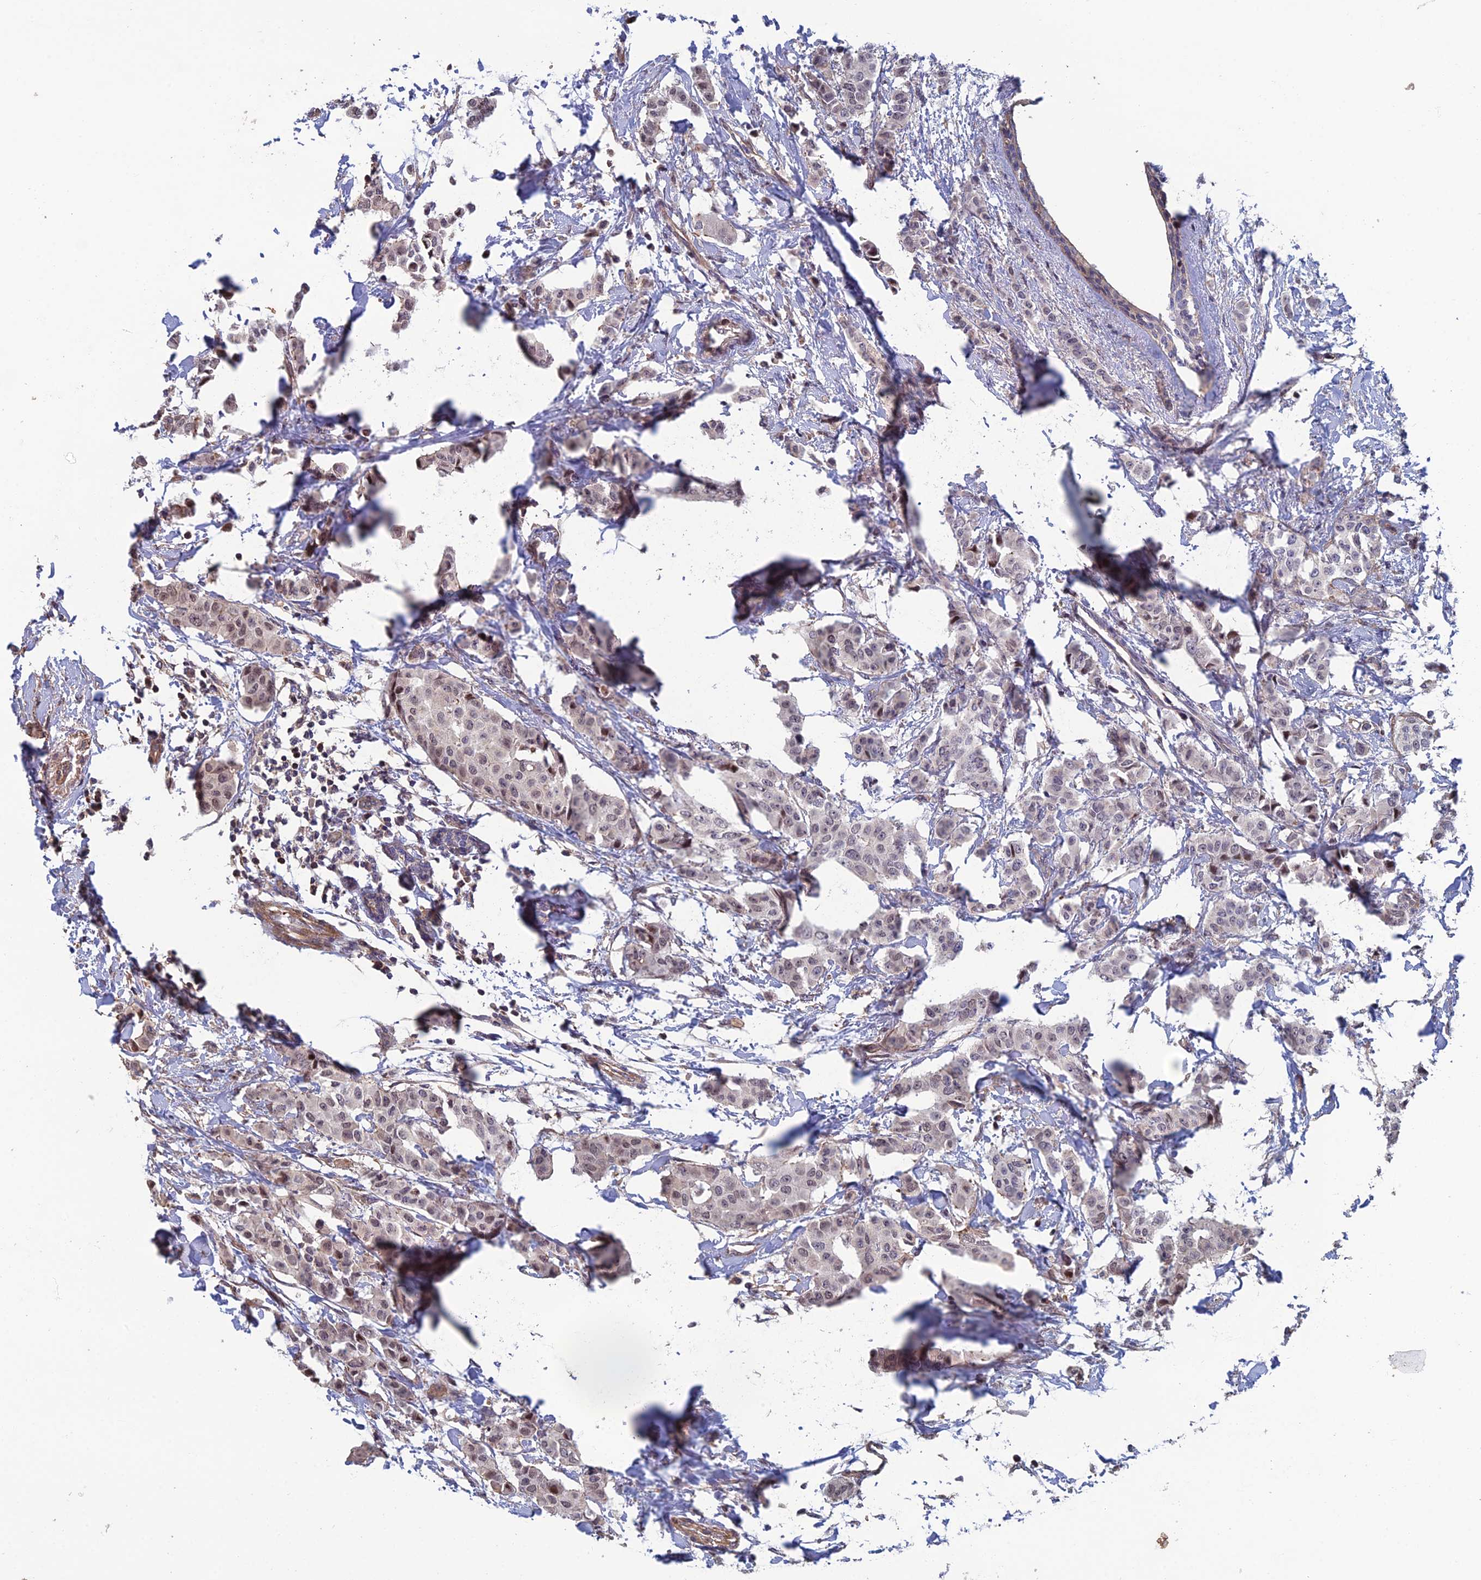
{"staining": {"intensity": "weak", "quantity": "25%-75%", "location": "nuclear"}, "tissue": "breast cancer", "cell_type": "Tumor cells", "image_type": "cancer", "snomed": [{"axis": "morphology", "description": "Duct carcinoma"}, {"axis": "topography", "description": "Breast"}], "caption": "Weak nuclear positivity is seen in approximately 25%-75% of tumor cells in intraductal carcinoma (breast).", "gene": "CCDC183", "patient": {"sex": "female", "age": 40}}